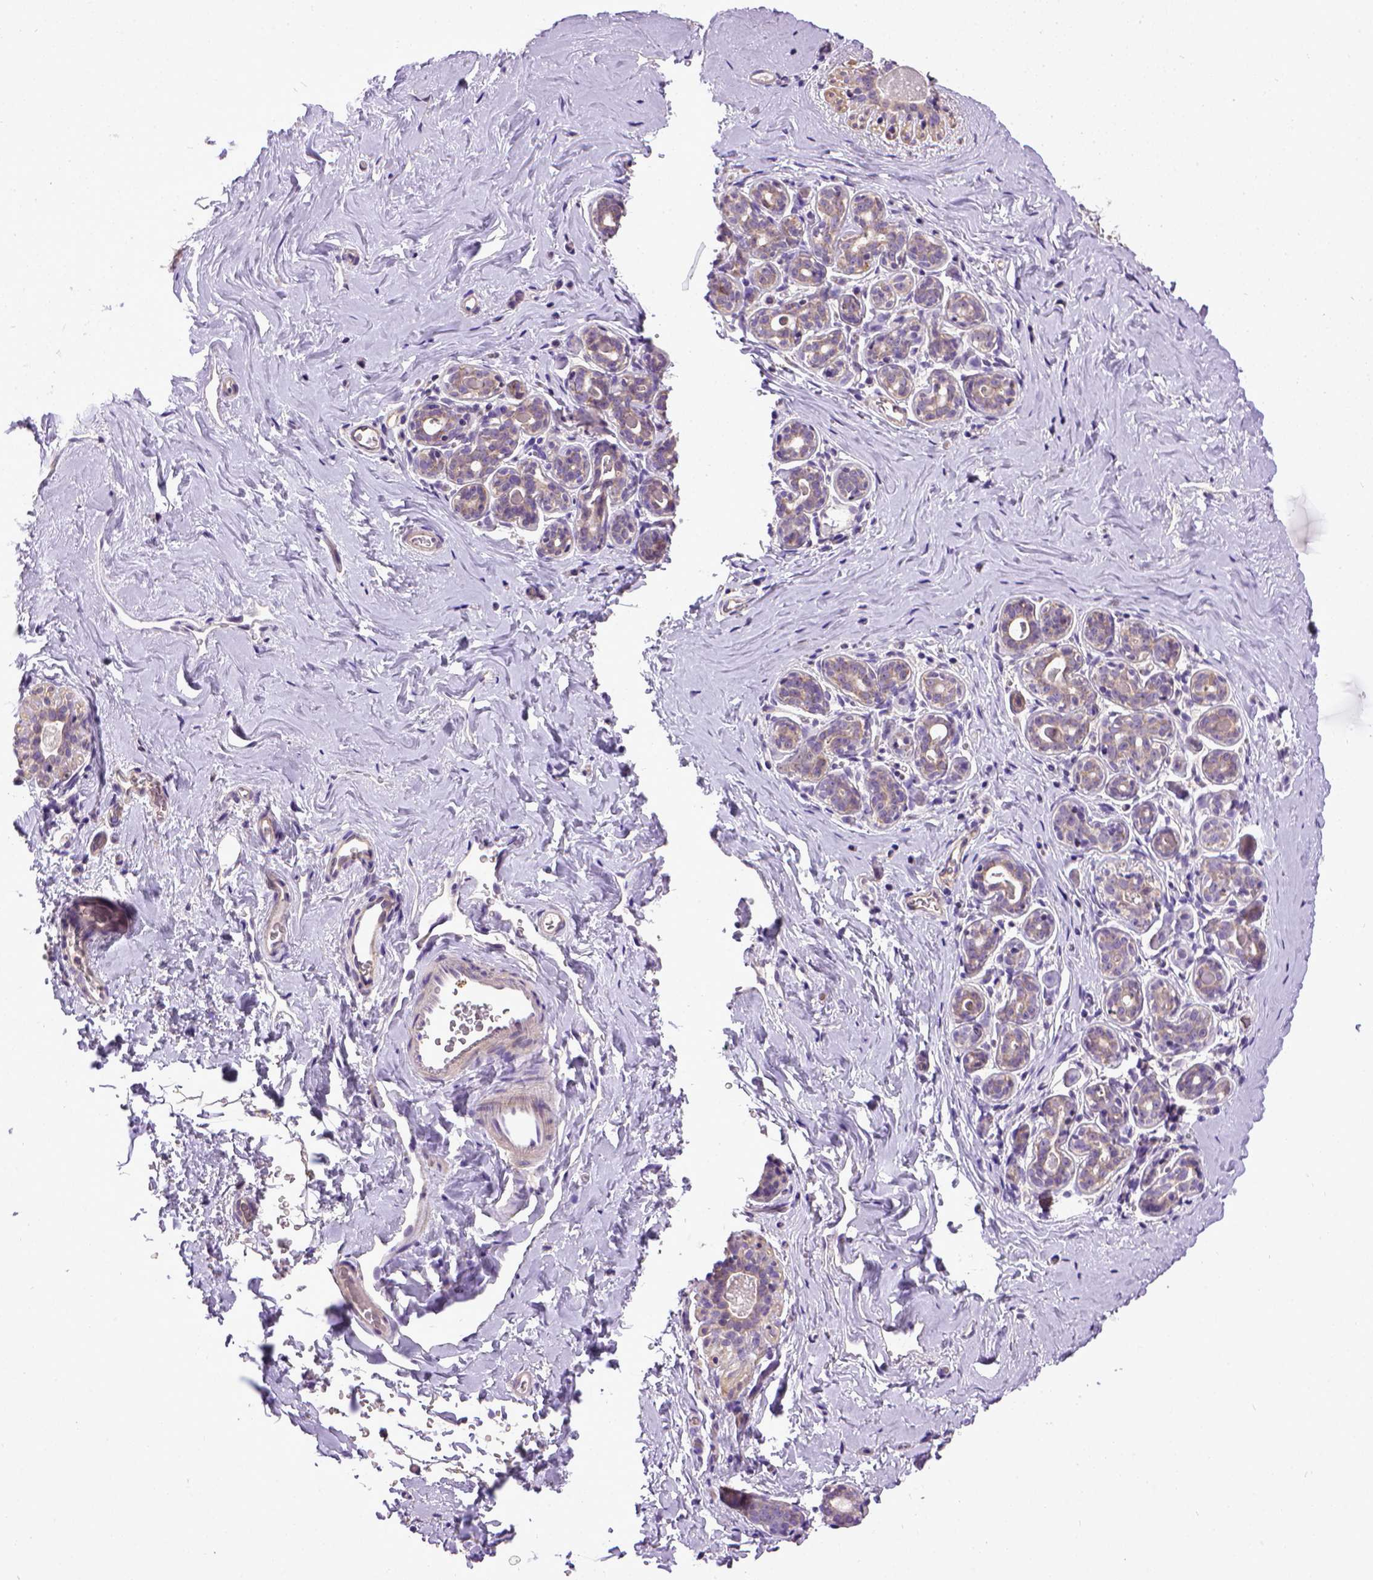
{"staining": {"intensity": "weak", "quantity": "25%-75%", "location": "cytoplasmic/membranous"}, "tissue": "breast", "cell_type": "Adipocytes", "image_type": "normal", "snomed": [{"axis": "morphology", "description": "Normal tissue, NOS"}, {"axis": "topography", "description": "Skin"}, {"axis": "topography", "description": "Breast"}], "caption": "Breast stained with DAB immunohistochemistry demonstrates low levels of weak cytoplasmic/membranous staining in about 25%-75% of adipocytes. The protein is stained brown, and the nuclei are stained in blue (DAB IHC with brightfield microscopy, high magnification).", "gene": "ENG", "patient": {"sex": "female", "age": 43}}